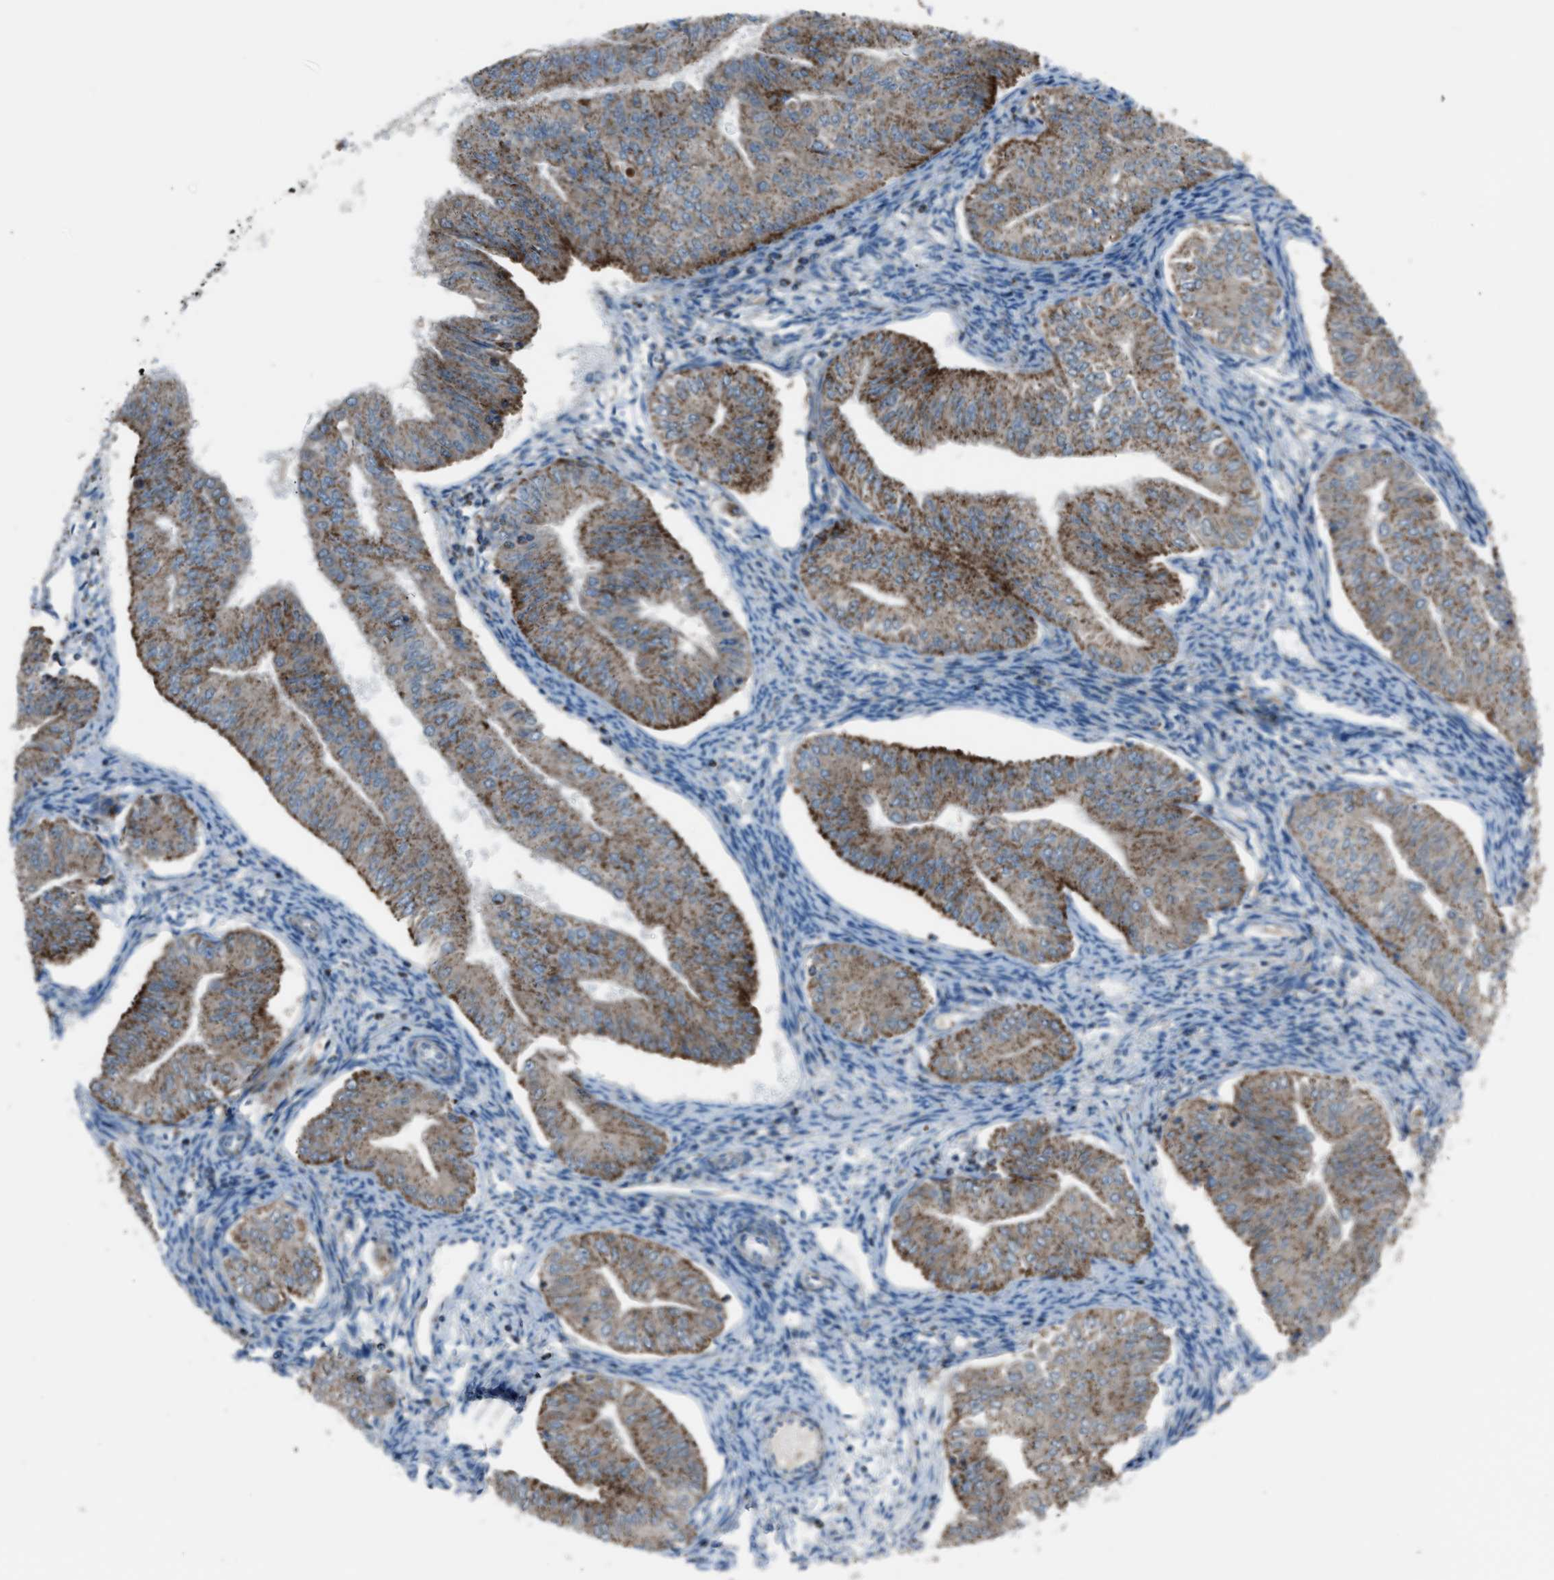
{"staining": {"intensity": "moderate", "quantity": ">75%", "location": "cytoplasmic/membranous"}, "tissue": "endometrial cancer", "cell_type": "Tumor cells", "image_type": "cancer", "snomed": [{"axis": "morphology", "description": "Normal tissue, NOS"}, {"axis": "morphology", "description": "Adenocarcinoma, NOS"}, {"axis": "topography", "description": "Endometrium"}], "caption": "Tumor cells display moderate cytoplasmic/membranous expression in about >75% of cells in endometrial cancer.", "gene": "MDH2", "patient": {"sex": "female", "age": 53}}